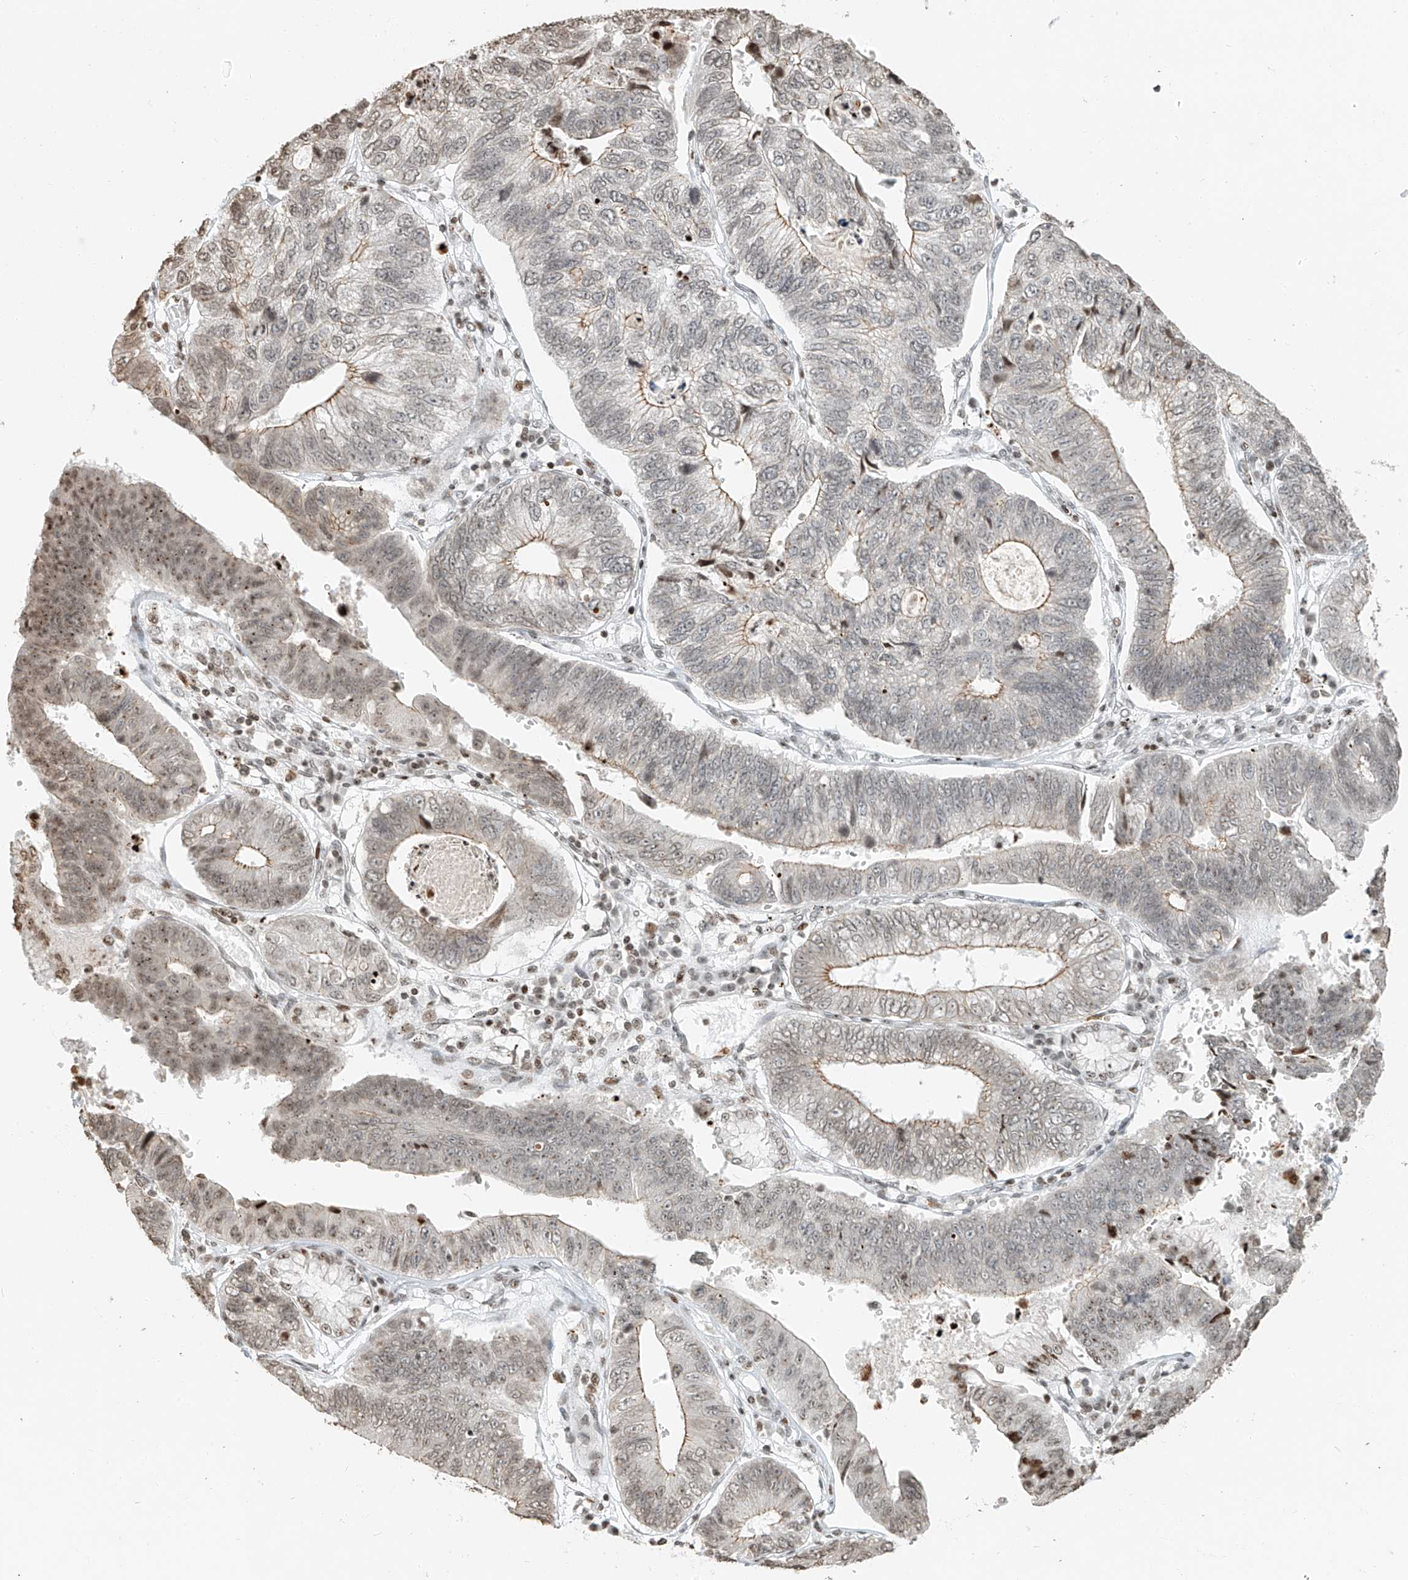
{"staining": {"intensity": "weak", "quantity": "25%-75%", "location": "cytoplasmic/membranous,nuclear"}, "tissue": "stomach cancer", "cell_type": "Tumor cells", "image_type": "cancer", "snomed": [{"axis": "morphology", "description": "Adenocarcinoma, NOS"}, {"axis": "topography", "description": "Stomach"}], "caption": "Tumor cells show weak cytoplasmic/membranous and nuclear staining in about 25%-75% of cells in stomach cancer (adenocarcinoma). (Stains: DAB in brown, nuclei in blue, Microscopy: brightfield microscopy at high magnification).", "gene": "C17orf58", "patient": {"sex": "male", "age": 59}}